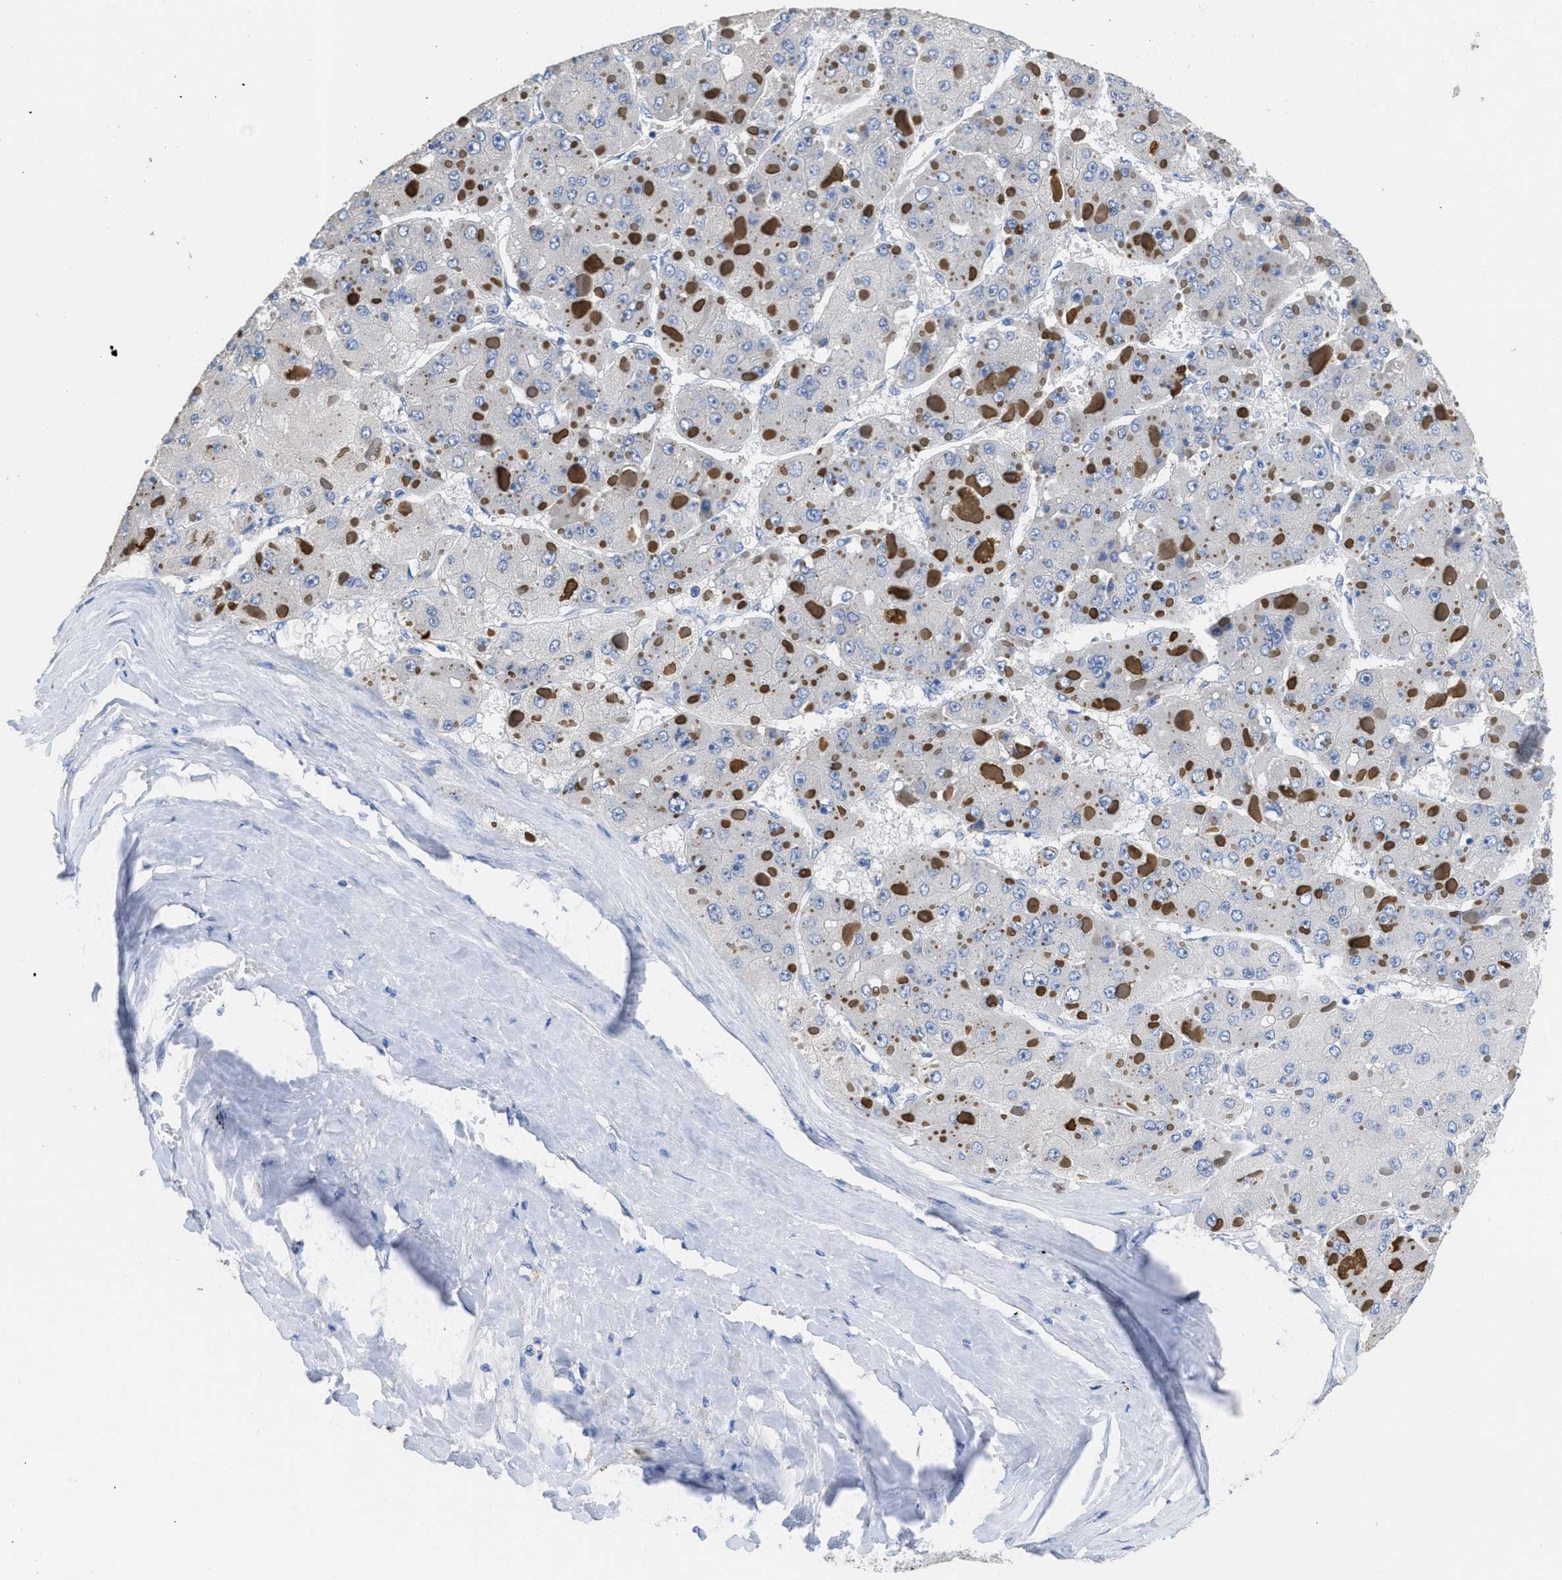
{"staining": {"intensity": "negative", "quantity": "none", "location": "none"}, "tissue": "liver cancer", "cell_type": "Tumor cells", "image_type": "cancer", "snomed": [{"axis": "morphology", "description": "Carcinoma, Hepatocellular, NOS"}, {"axis": "topography", "description": "Liver"}], "caption": "Tumor cells show no significant protein positivity in hepatocellular carcinoma (liver). The staining is performed using DAB (3,3'-diaminobenzidine) brown chromogen with nuclei counter-stained in using hematoxylin.", "gene": "CA9", "patient": {"sex": "female", "age": 73}}